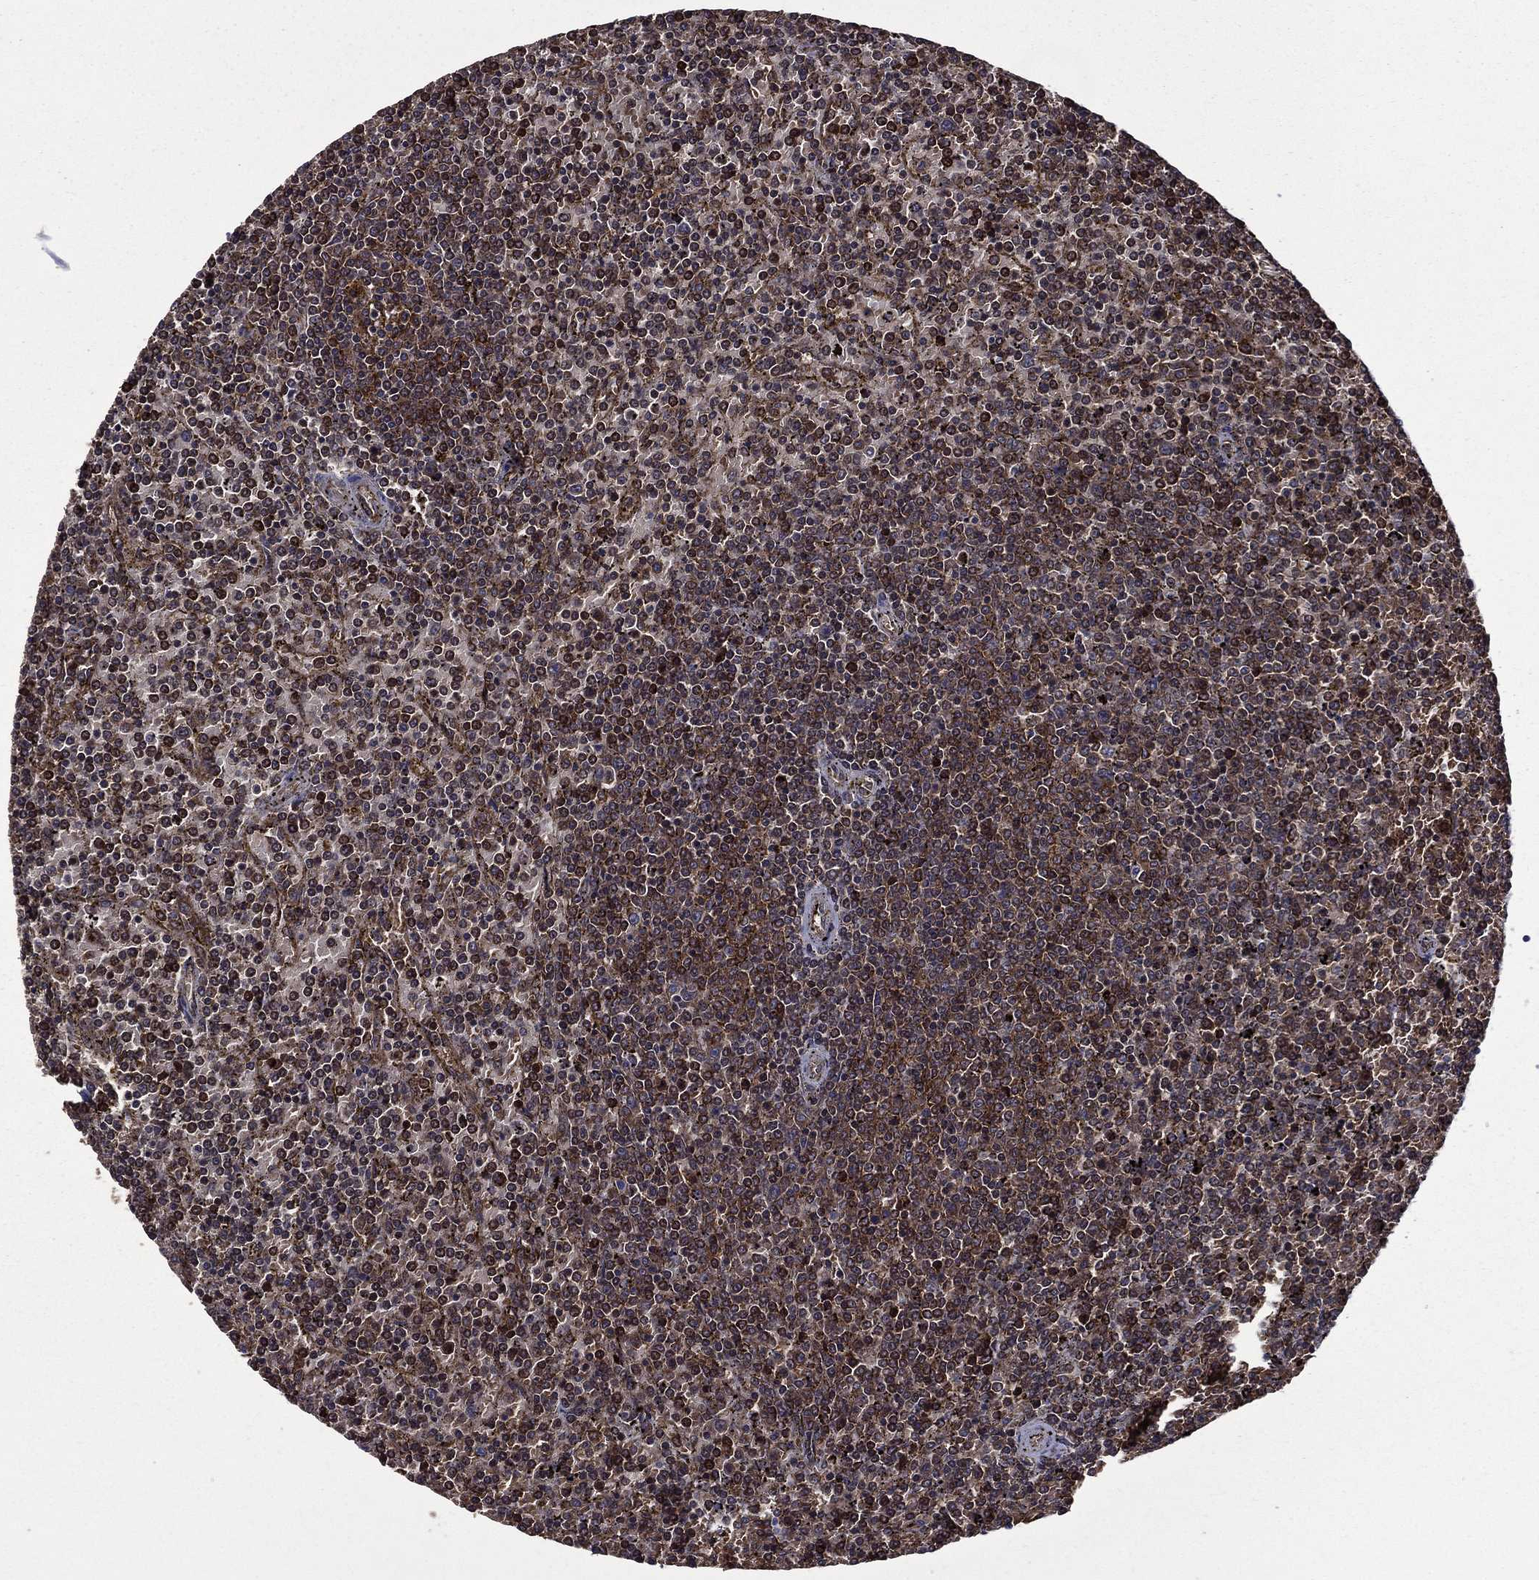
{"staining": {"intensity": "moderate", "quantity": "<25%", "location": "cytoplasmic/membranous,nuclear"}, "tissue": "lymphoma", "cell_type": "Tumor cells", "image_type": "cancer", "snomed": [{"axis": "morphology", "description": "Malignant lymphoma, non-Hodgkin's type, Low grade"}, {"axis": "topography", "description": "Spleen"}], "caption": "DAB immunohistochemical staining of lymphoma exhibits moderate cytoplasmic/membranous and nuclear protein staining in about <25% of tumor cells.", "gene": "PLPP3", "patient": {"sex": "female", "age": 77}}